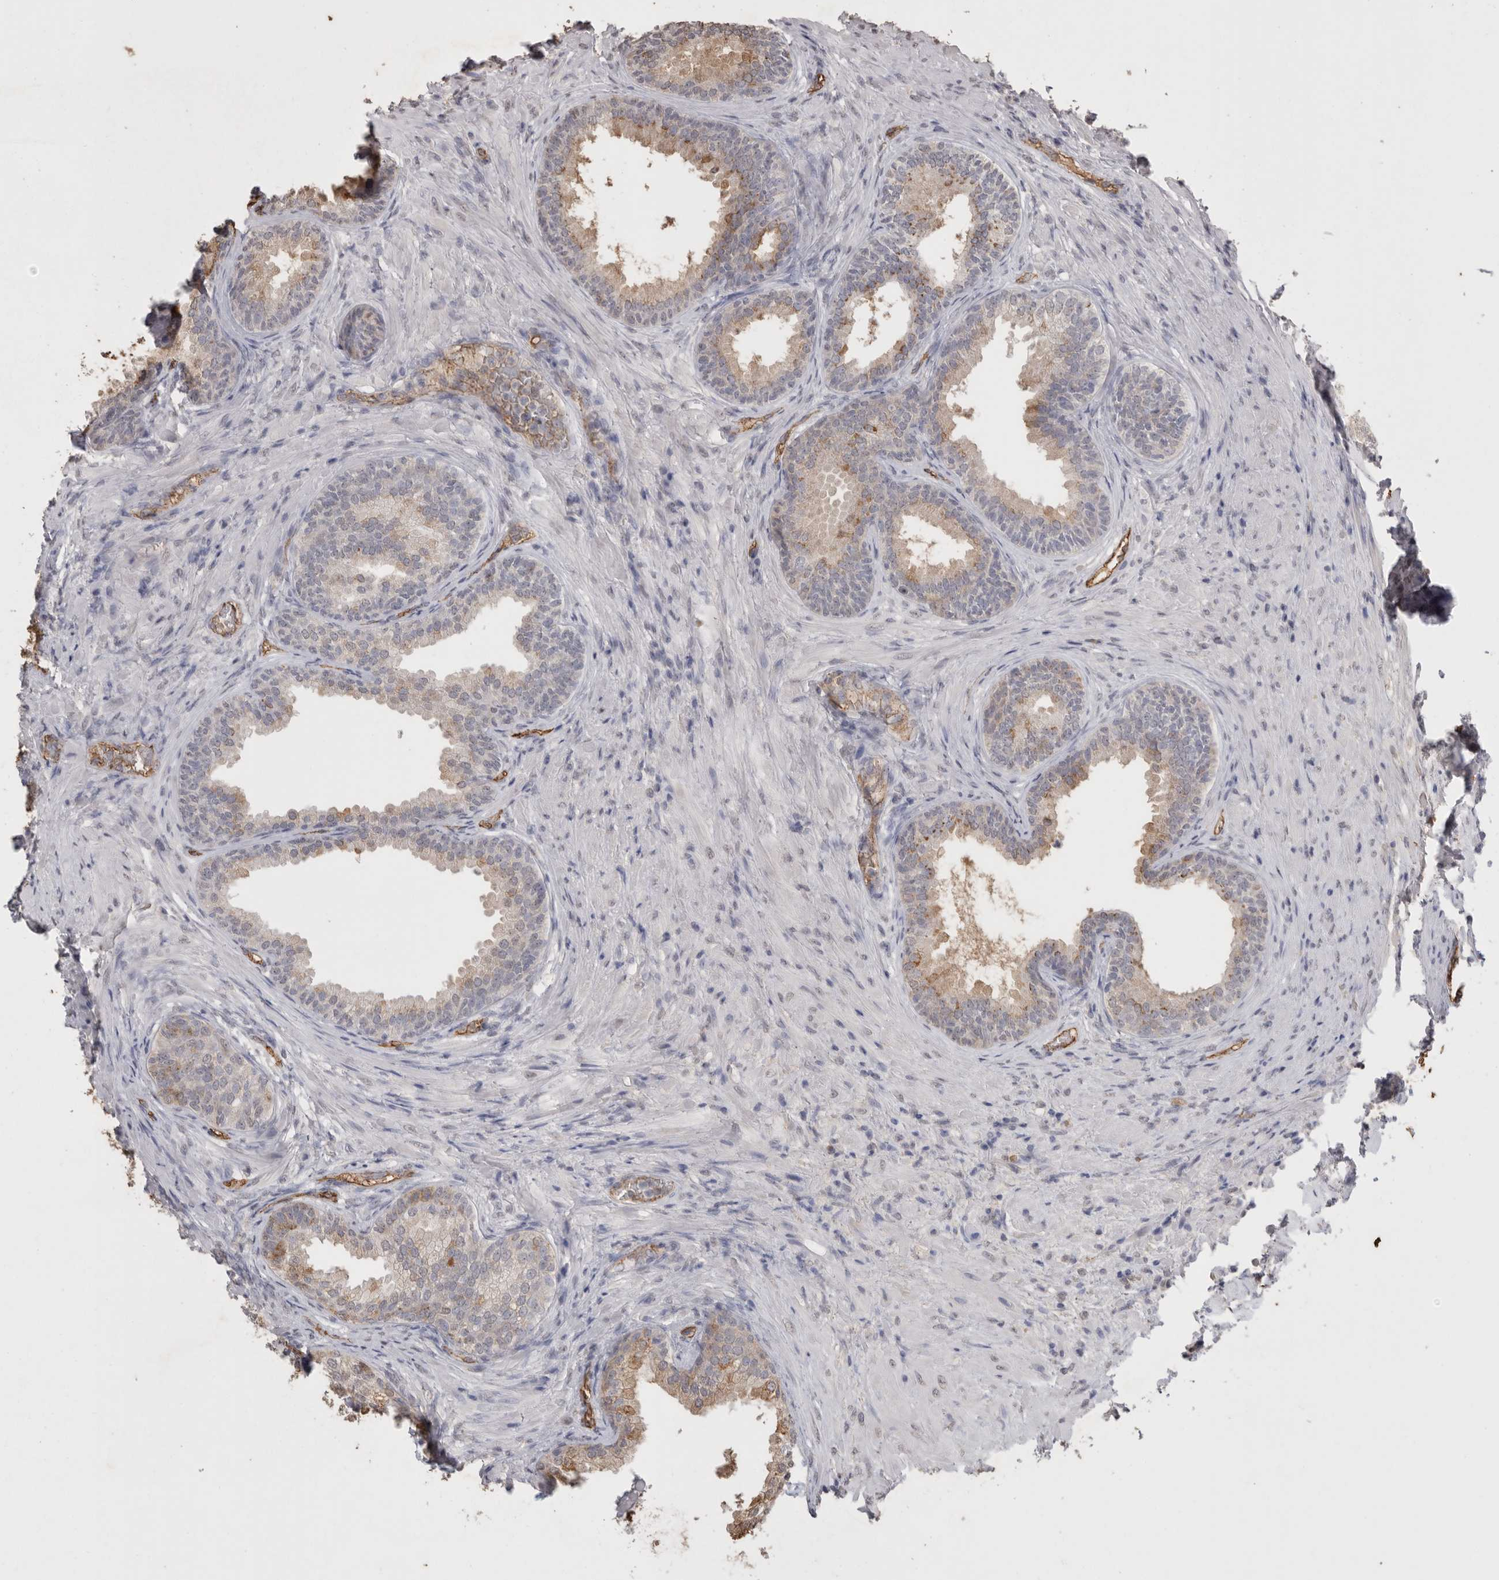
{"staining": {"intensity": "moderate", "quantity": "<25%", "location": "cytoplasmic/membranous"}, "tissue": "prostate", "cell_type": "Glandular cells", "image_type": "normal", "snomed": [{"axis": "morphology", "description": "Normal tissue, NOS"}, {"axis": "topography", "description": "Prostate"}], "caption": "Protein expression analysis of unremarkable human prostate reveals moderate cytoplasmic/membranous positivity in approximately <25% of glandular cells.", "gene": "IL27", "patient": {"sex": "male", "age": 76}}